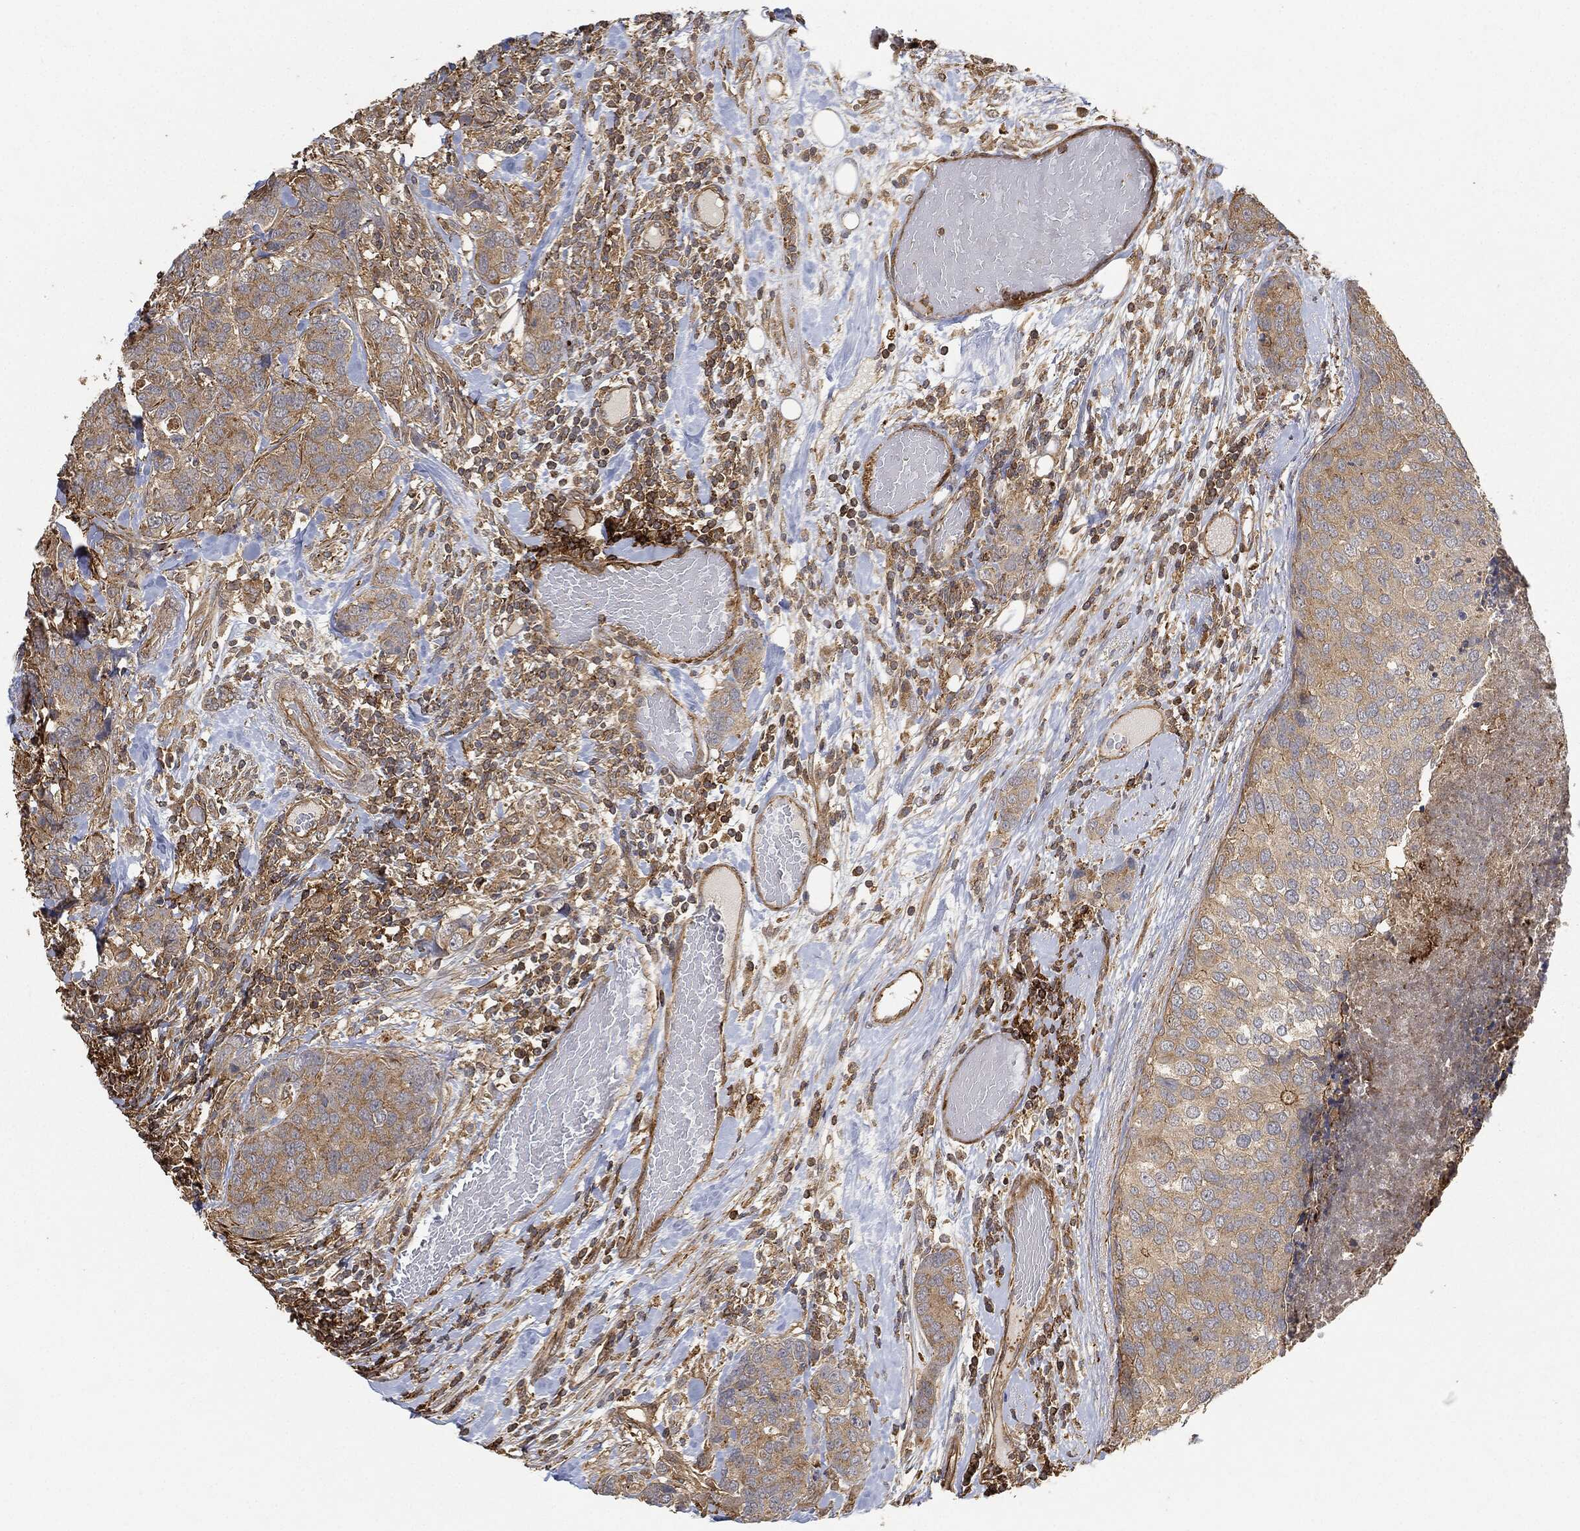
{"staining": {"intensity": "weak", "quantity": ">75%", "location": "cytoplasmic/membranous"}, "tissue": "breast cancer", "cell_type": "Tumor cells", "image_type": "cancer", "snomed": [{"axis": "morphology", "description": "Lobular carcinoma"}, {"axis": "topography", "description": "Breast"}], "caption": "Breast cancer (lobular carcinoma) stained with a brown dye demonstrates weak cytoplasmic/membranous positive expression in approximately >75% of tumor cells.", "gene": "TPT1", "patient": {"sex": "female", "age": 59}}